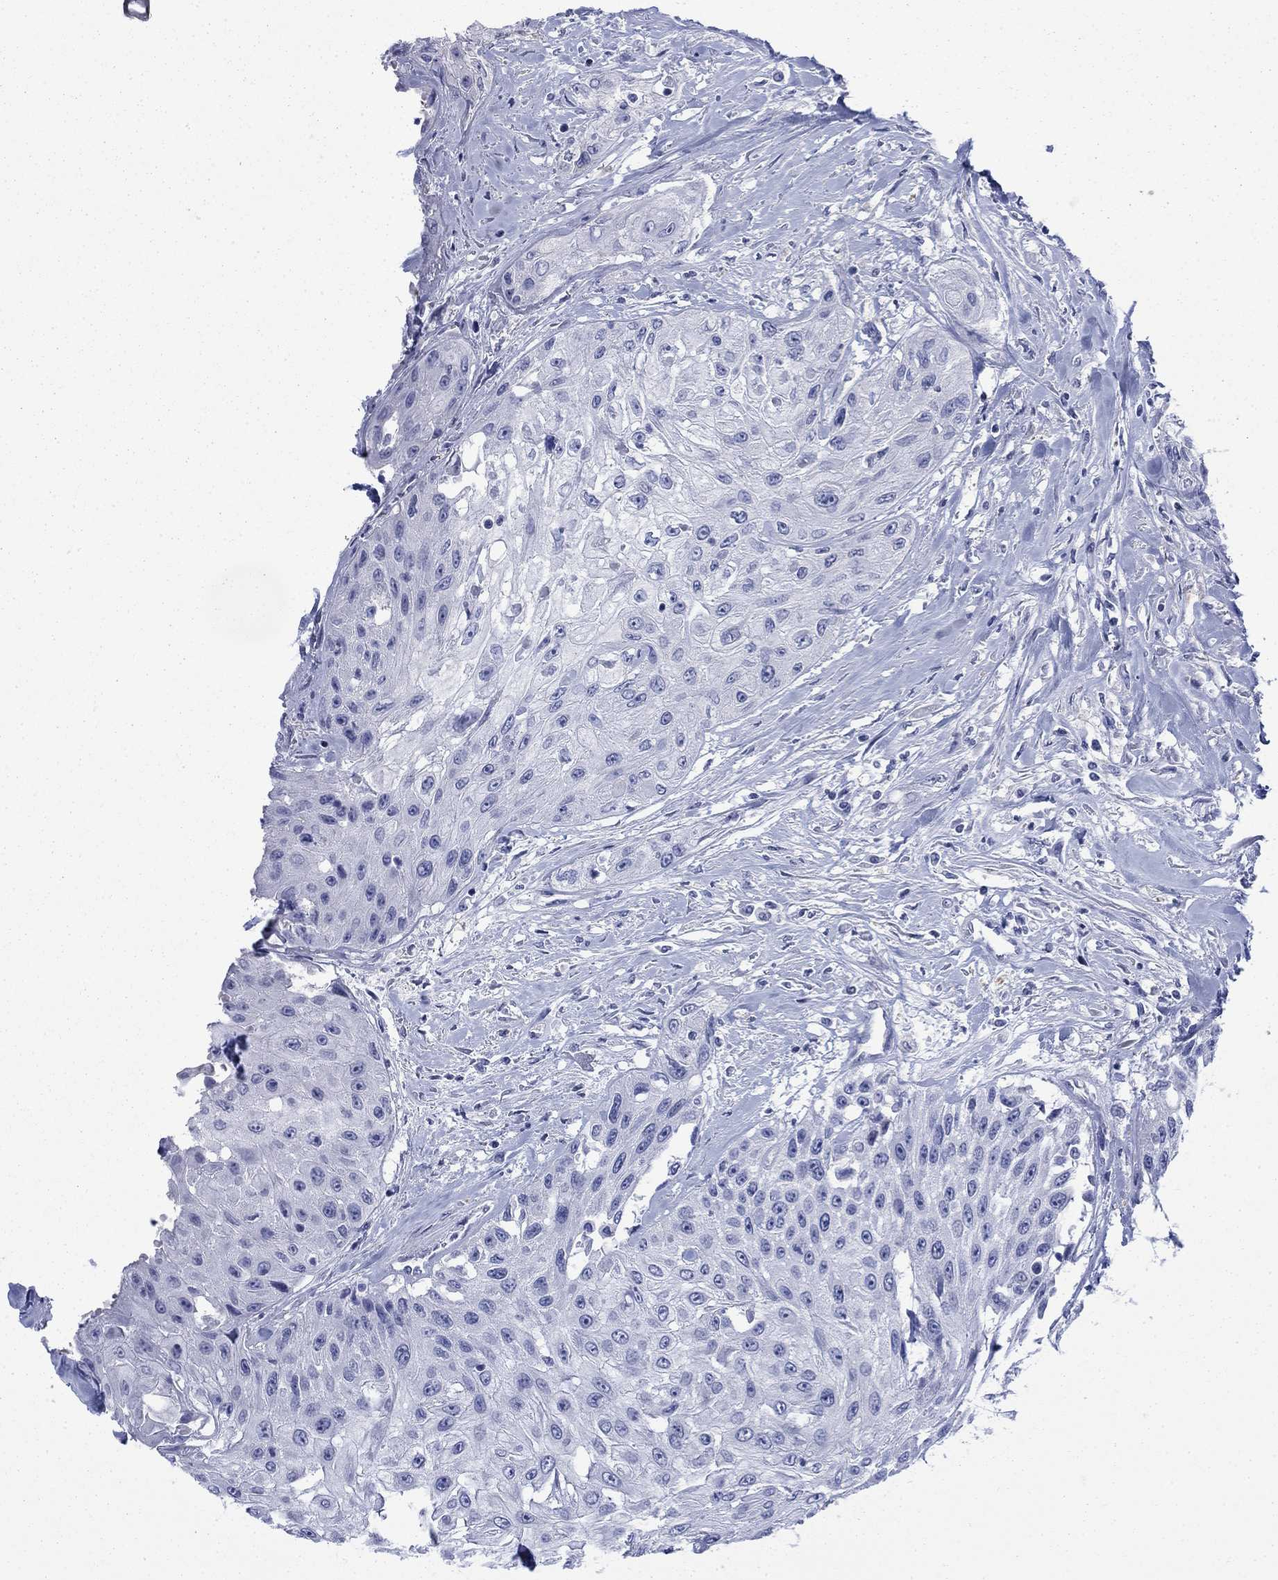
{"staining": {"intensity": "negative", "quantity": "none", "location": "none"}, "tissue": "head and neck cancer", "cell_type": "Tumor cells", "image_type": "cancer", "snomed": [{"axis": "morphology", "description": "Normal tissue, NOS"}, {"axis": "morphology", "description": "Squamous cell carcinoma, NOS"}, {"axis": "topography", "description": "Oral tissue"}, {"axis": "topography", "description": "Peripheral nerve tissue"}, {"axis": "topography", "description": "Head-Neck"}], "caption": "High power microscopy histopathology image of an immunohistochemistry (IHC) image of squamous cell carcinoma (head and neck), revealing no significant staining in tumor cells.", "gene": "IGF2BP3", "patient": {"sex": "female", "age": 59}}